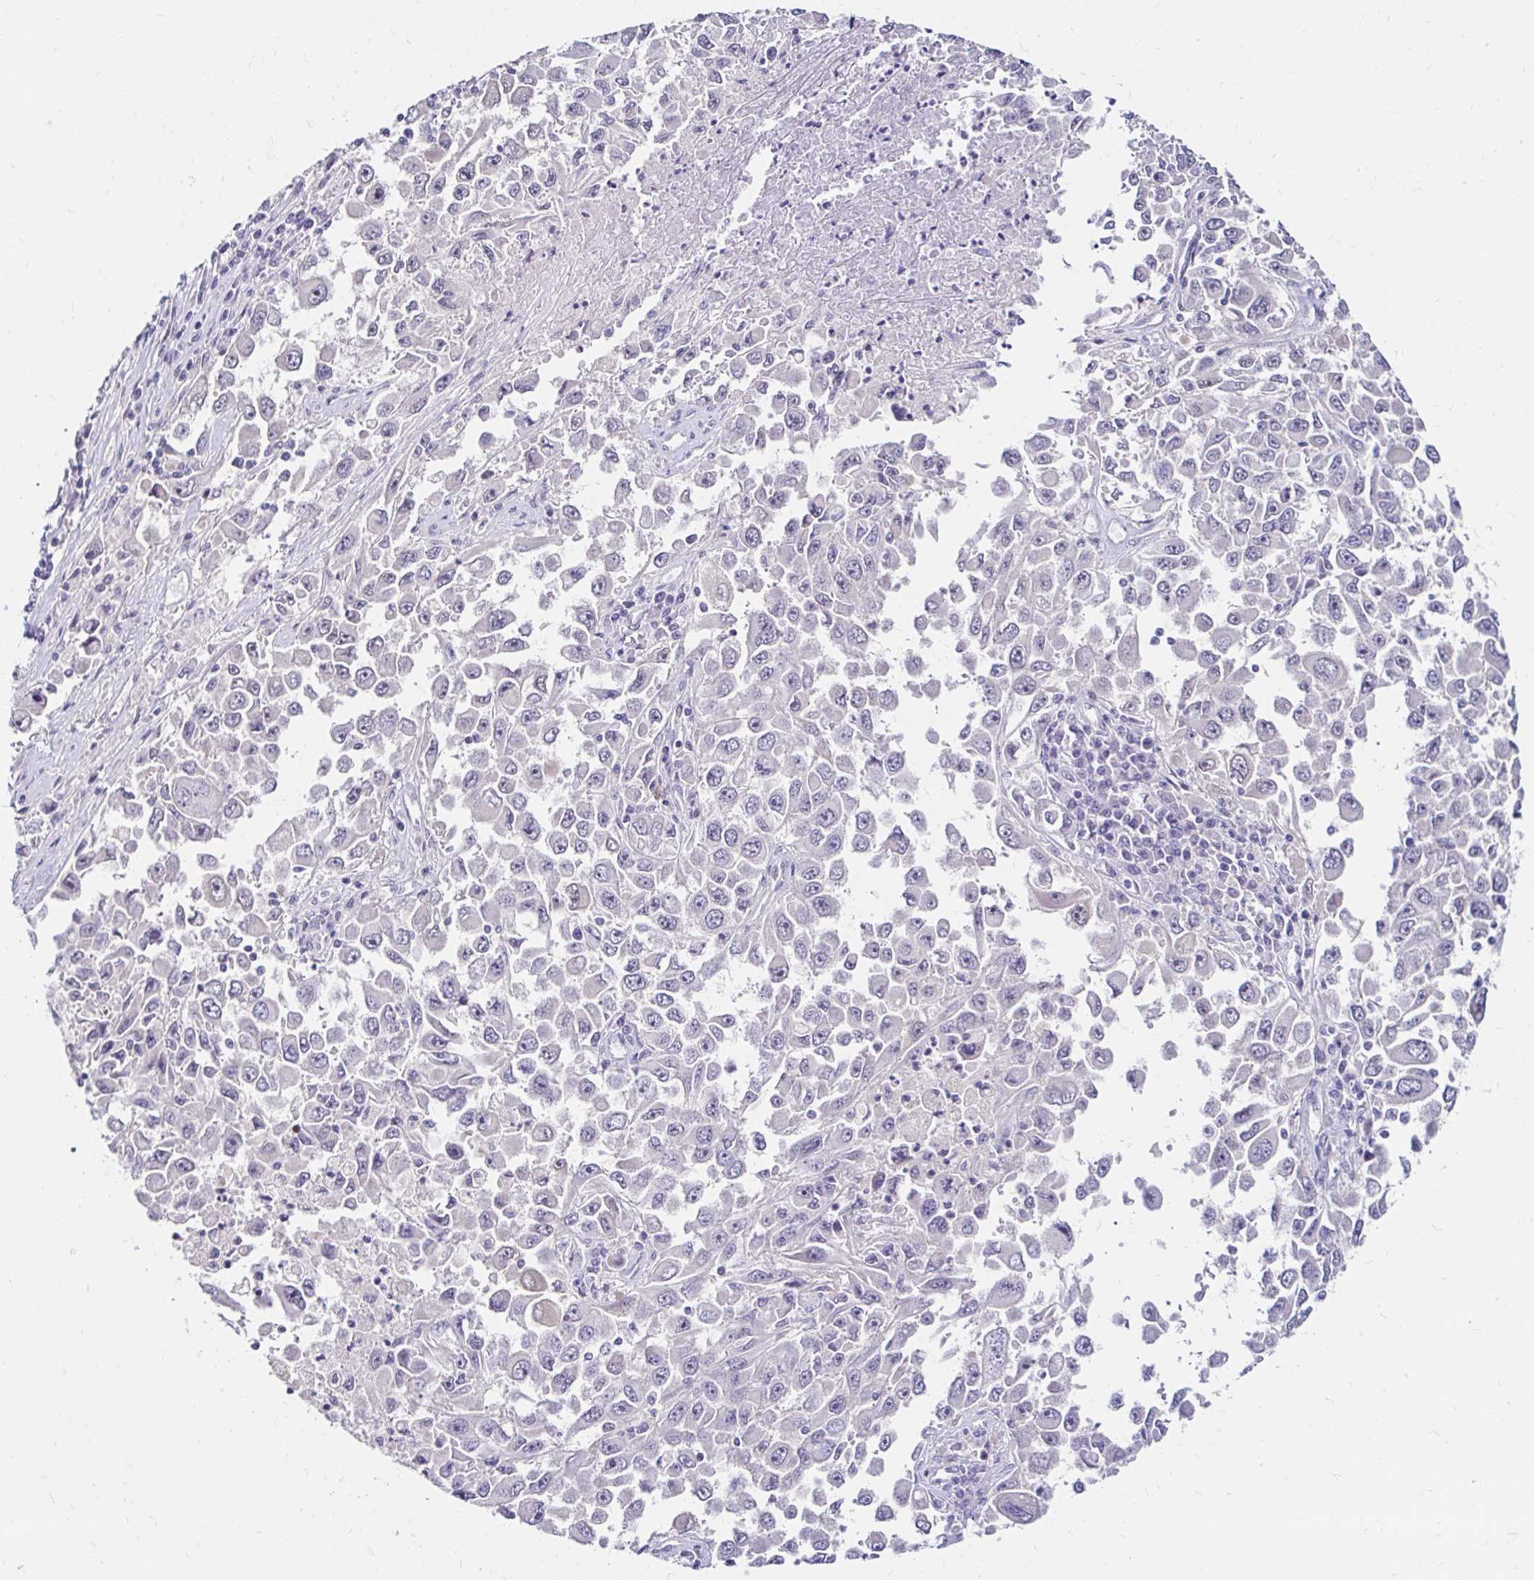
{"staining": {"intensity": "moderate", "quantity": "<25%", "location": "cytoplasmic/membranous,nuclear"}, "tissue": "melanoma", "cell_type": "Tumor cells", "image_type": "cancer", "snomed": [{"axis": "morphology", "description": "Malignant melanoma, Metastatic site"}, {"axis": "topography", "description": "Lymph node"}], "caption": "Protein analysis of malignant melanoma (metastatic site) tissue displays moderate cytoplasmic/membranous and nuclear staining in about <25% of tumor cells.", "gene": "GUCY1A1", "patient": {"sex": "female", "age": 67}}